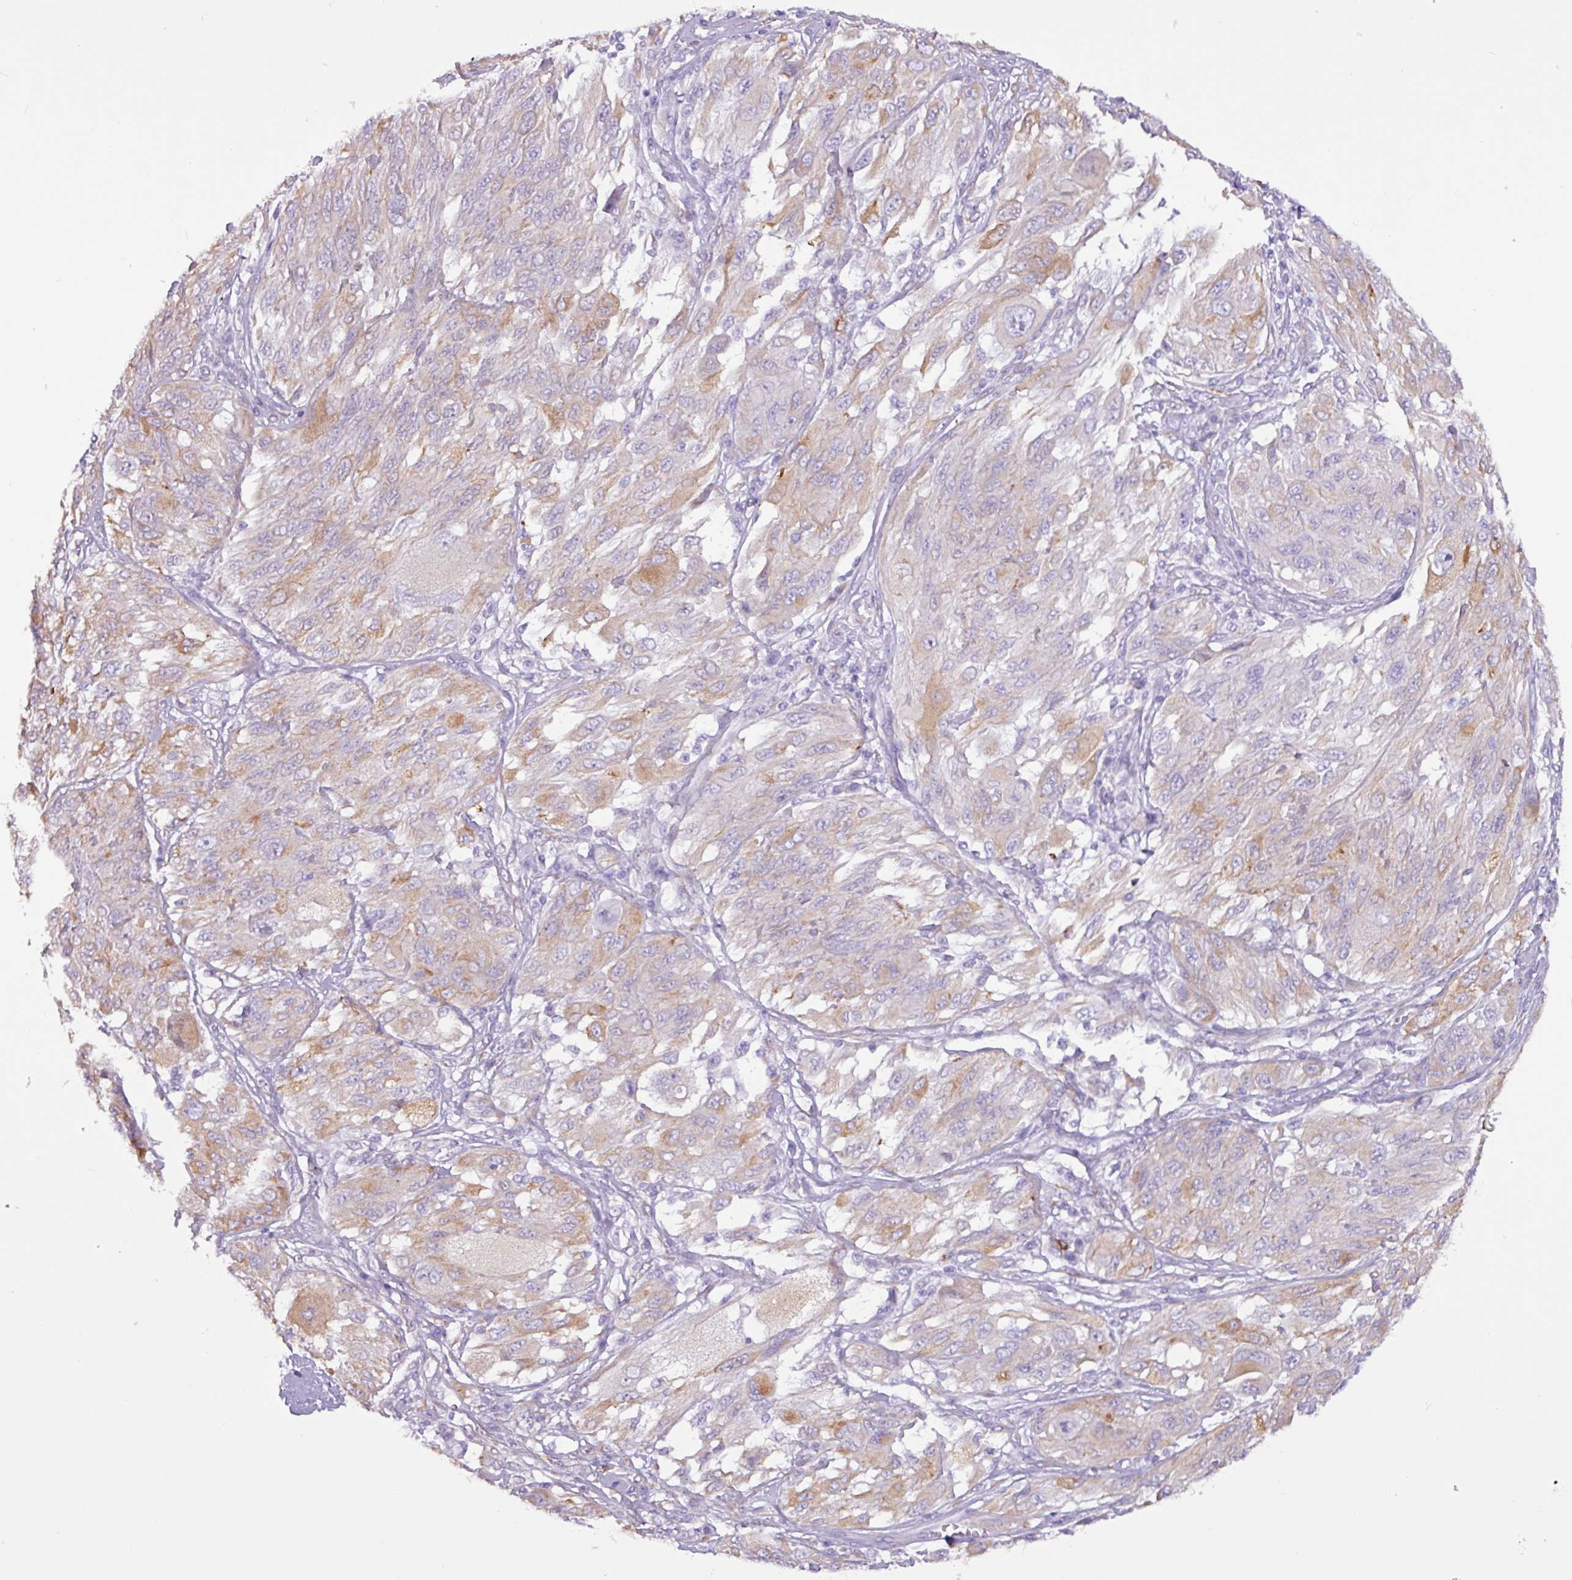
{"staining": {"intensity": "weak", "quantity": "25%-75%", "location": "cytoplasmic/membranous"}, "tissue": "melanoma", "cell_type": "Tumor cells", "image_type": "cancer", "snomed": [{"axis": "morphology", "description": "Malignant melanoma, NOS"}, {"axis": "topography", "description": "Skin"}], "caption": "Immunohistochemistry (IHC) of human melanoma demonstrates low levels of weak cytoplasmic/membranous staining in about 25%-75% of tumor cells.", "gene": "SLC38A1", "patient": {"sex": "female", "age": 91}}